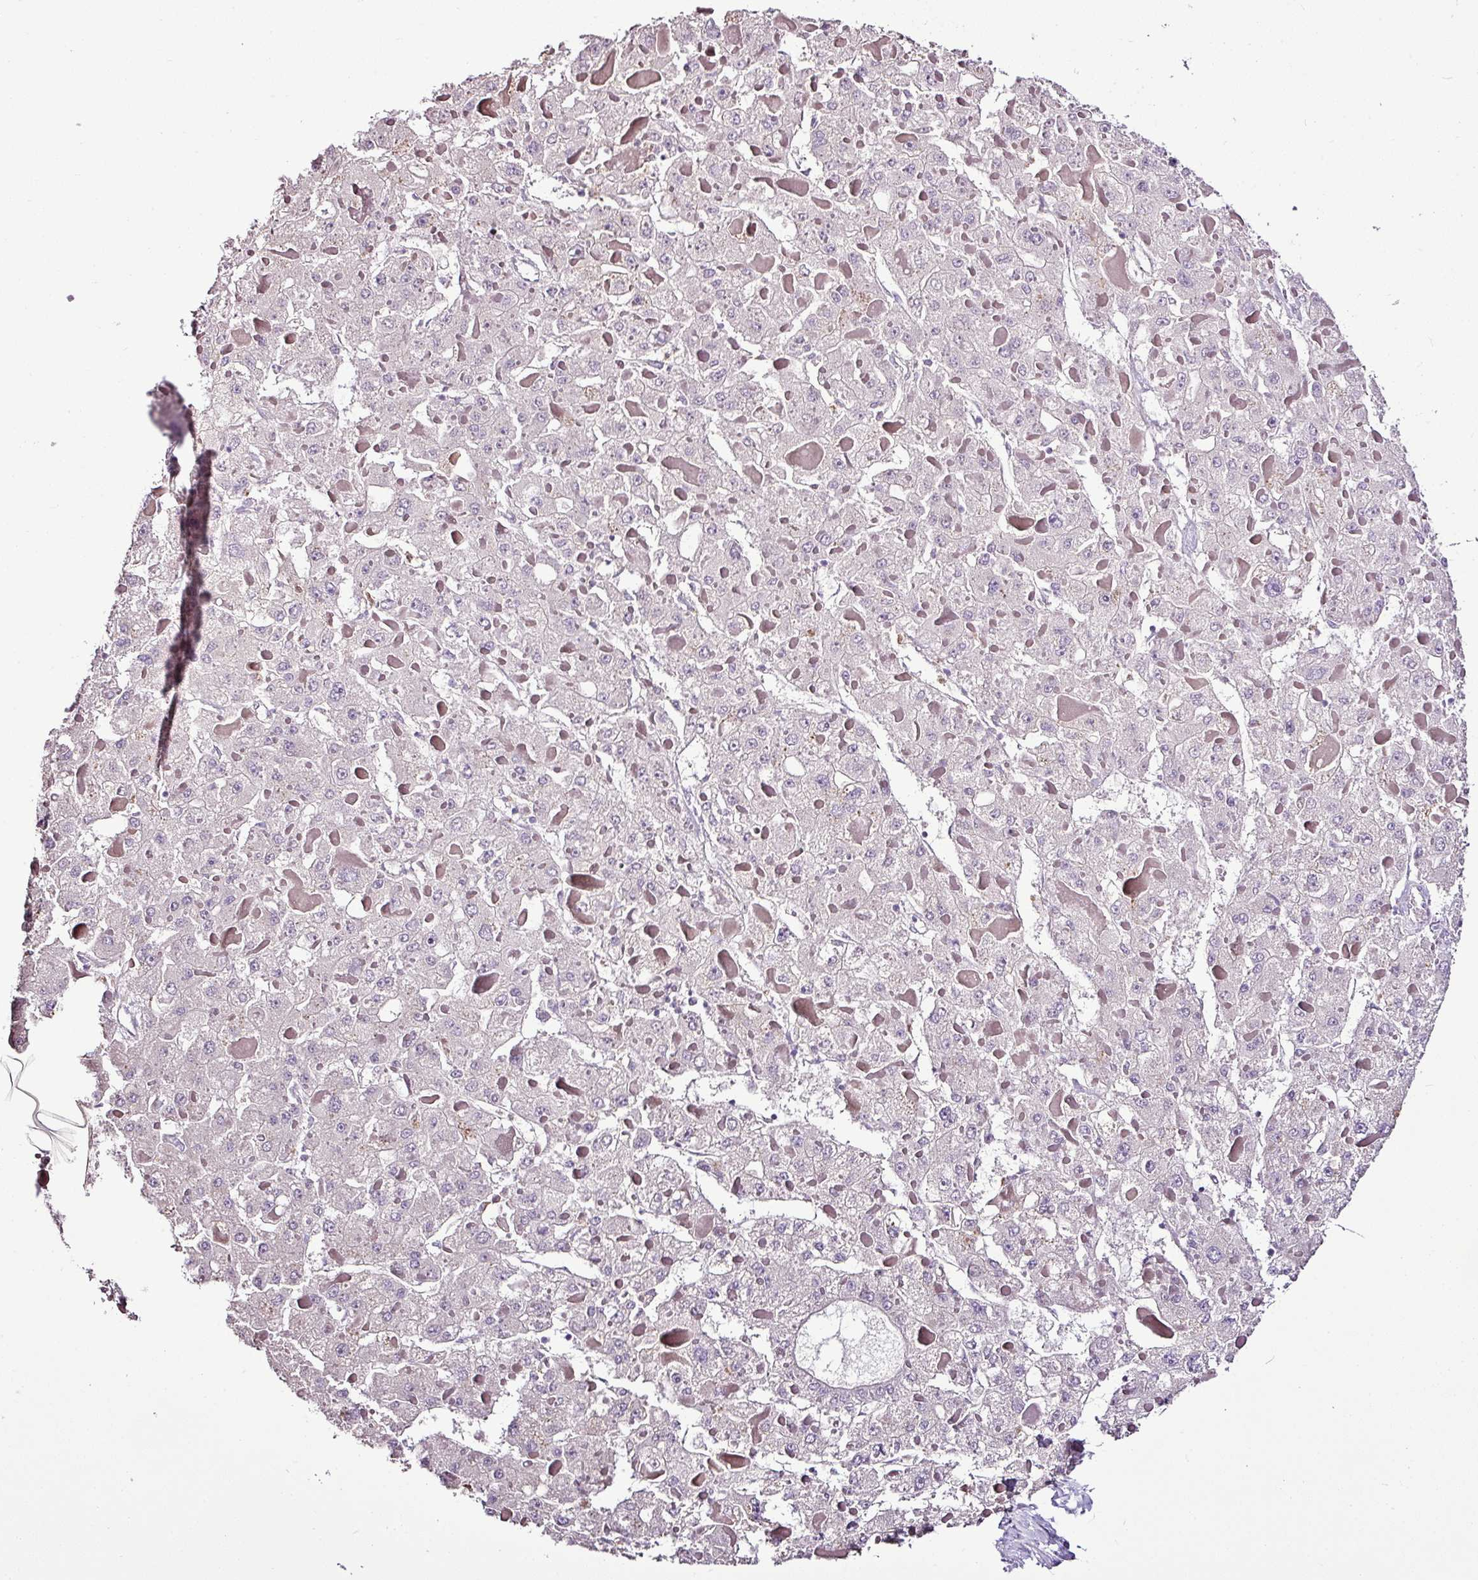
{"staining": {"intensity": "negative", "quantity": "none", "location": "none"}, "tissue": "liver cancer", "cell_type": "Tumor cells", "image_type": "cancer", "snomed": [{"axis": "morphology", "description": "Carcinoma, Hepatocellular, NOS"}, {"axis": "topography", "description": "Liver"}], "caption": "High magnification brightfield microscopy of liver cancer stained with DAB (3,3'-diaminobenzidine) (brown) and counterstained with hematoxylin (blue): tumor cells show no significant positivity.", "gene": "ESR1", "patient": {"sex": "female", "age": 73}}